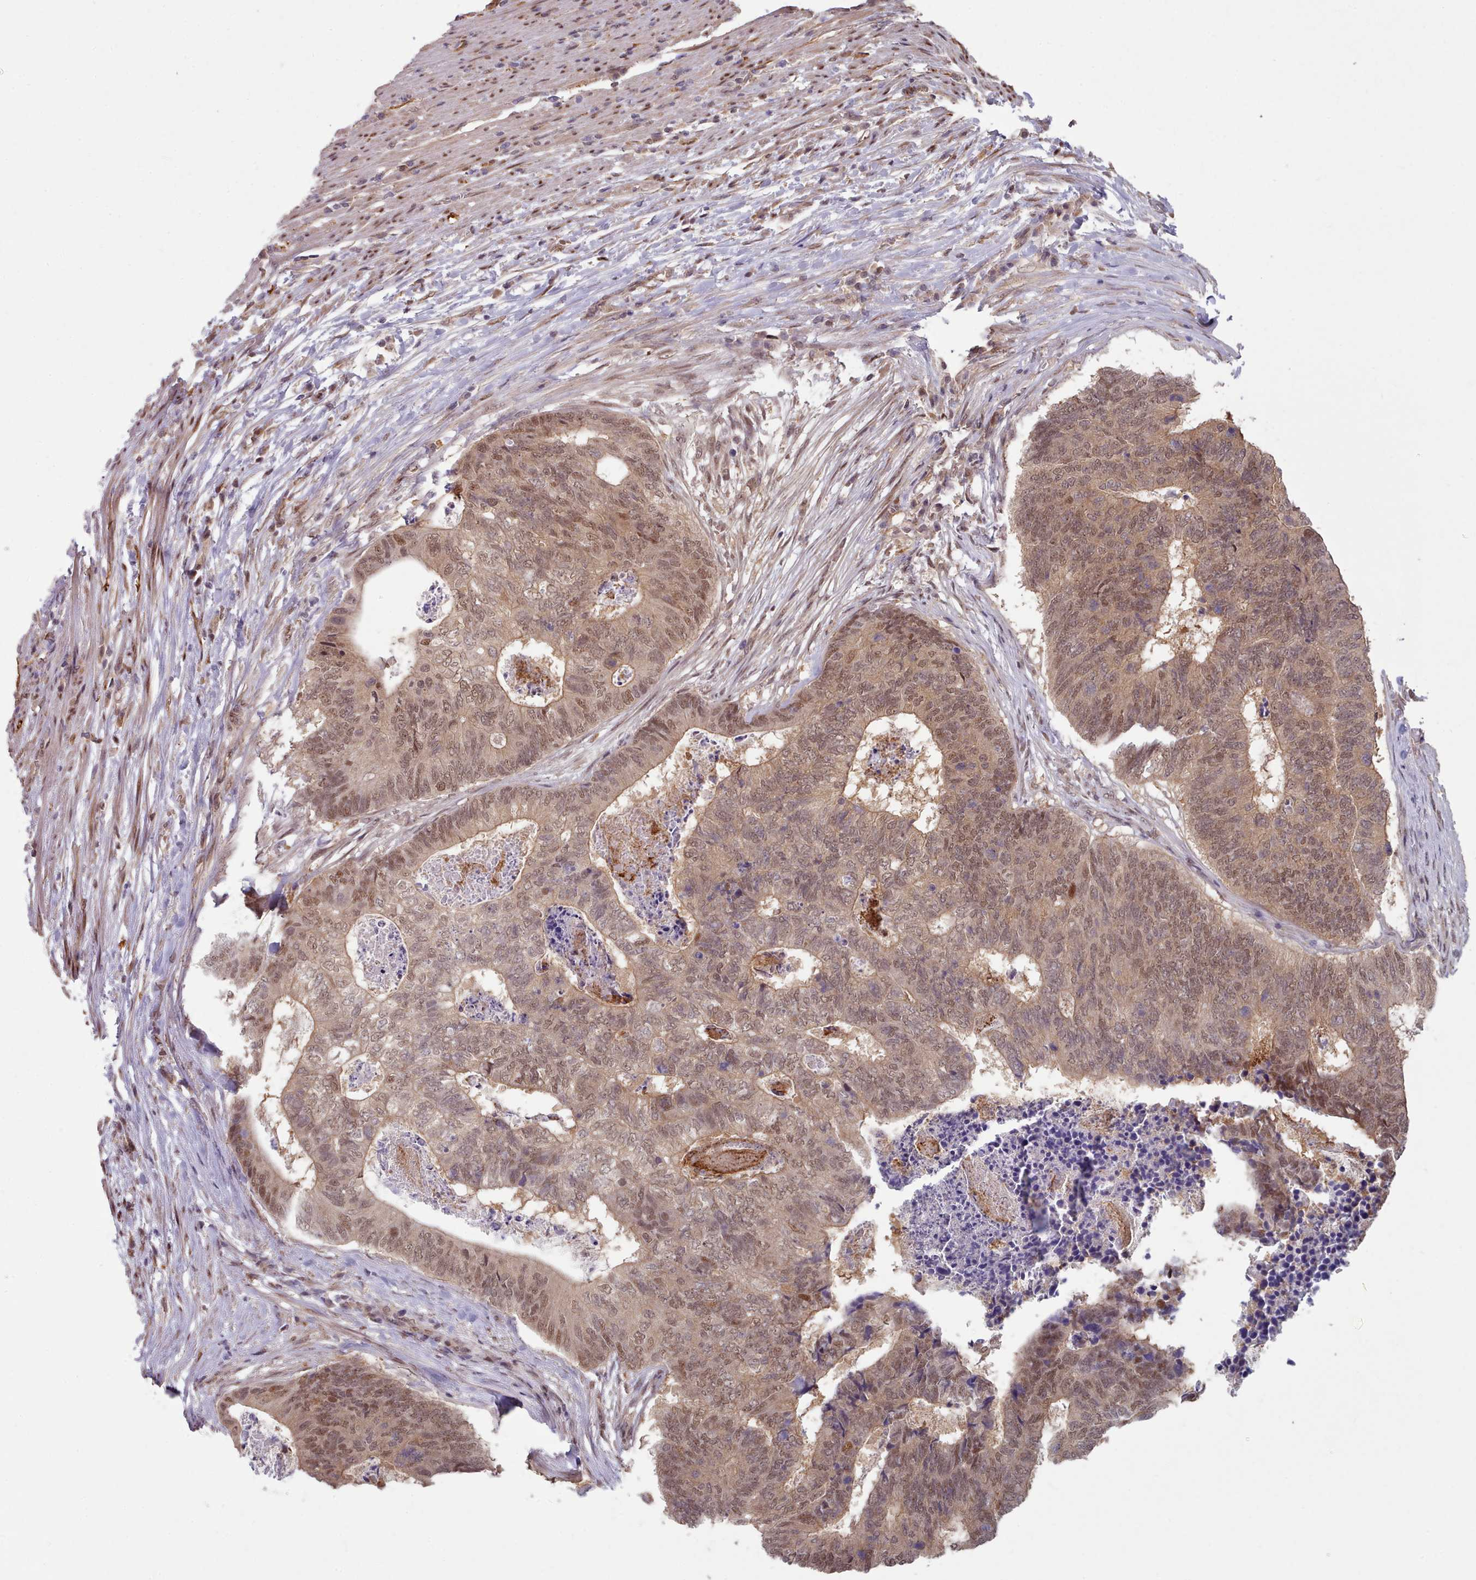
{"staining": {"intensity": "moderate", "quantity": ">75%", "location": "cytoplasmic/membranous,nuclear"}, "tissue": "colorectal cancer", "cell_type": "Tumor cells", "image_type": "cancer", "snomed": [{"axis": "morphology", "description": "Adenocarcinoma, NOS"}, {"axis": "topography", "description": "Colon"}], "caption": "This histopathology image demonstrates IHC staining of colorectal adenocarcinoma, with medium moderate cytoplasmic/membranous and nuclear expression in about >75% of tumor cells.", "gene": "CES3", "patient": {"sex": "female", "age": 67}}